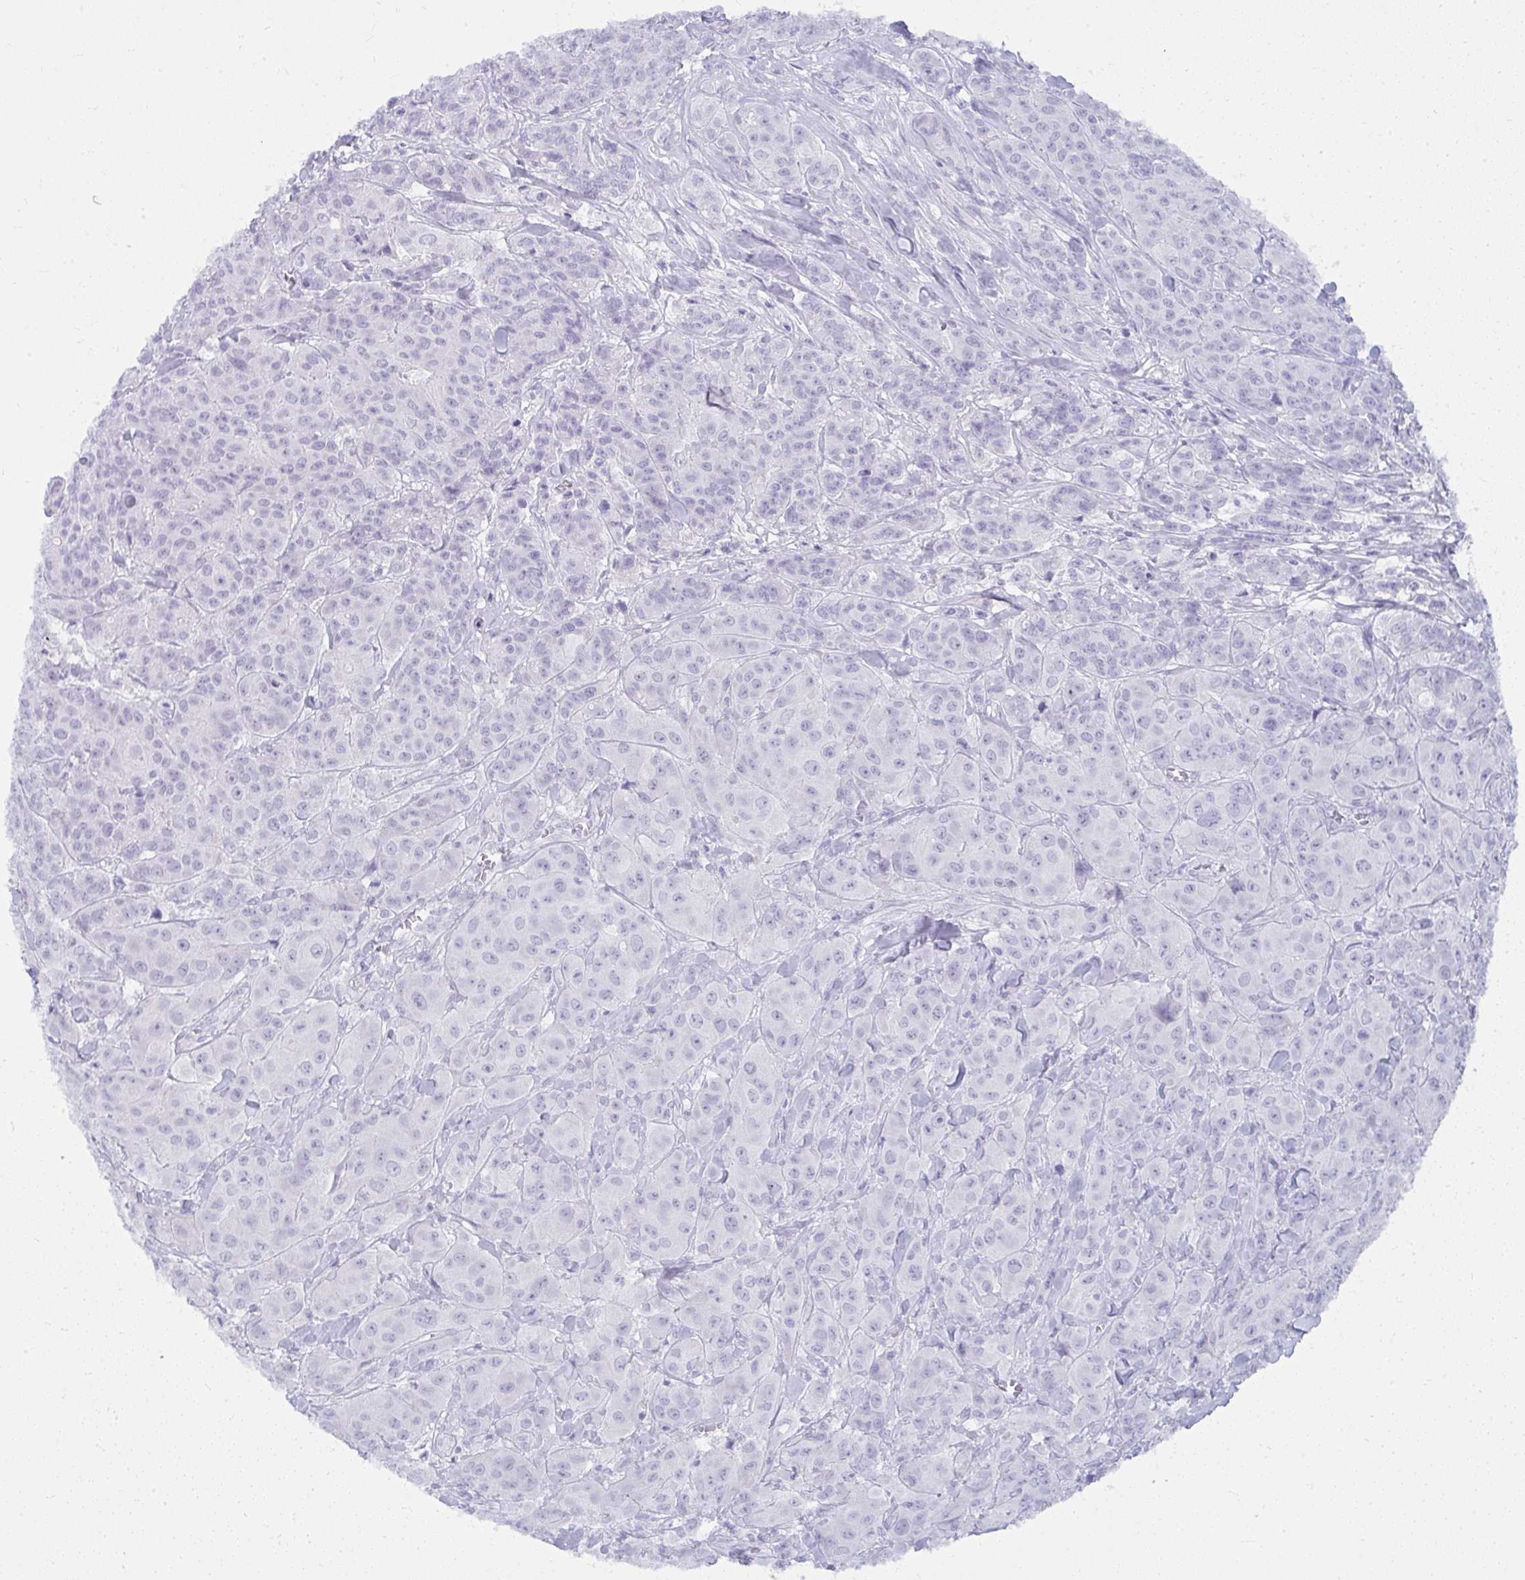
{"staining": {"intensity": "negative", "quantity": "none", "location": "none"}, "tissue": "breast cancer", "cell_type": "Tumor cells", "image_type": "cancer", "snomed": [{"axis": "morphology", "description": "Normal tissue, NOS"}, {"axis": "morphology", "description": "Duct carcinoma"}, {"axis": "topography", "description": "Breast"}], "caption": "Breast cancer was stained to show a protein in brown. There is no significant positivity in tumor cells.", "gene": "UGT3A2", "patient": {"sex": "female", "age": 43}}